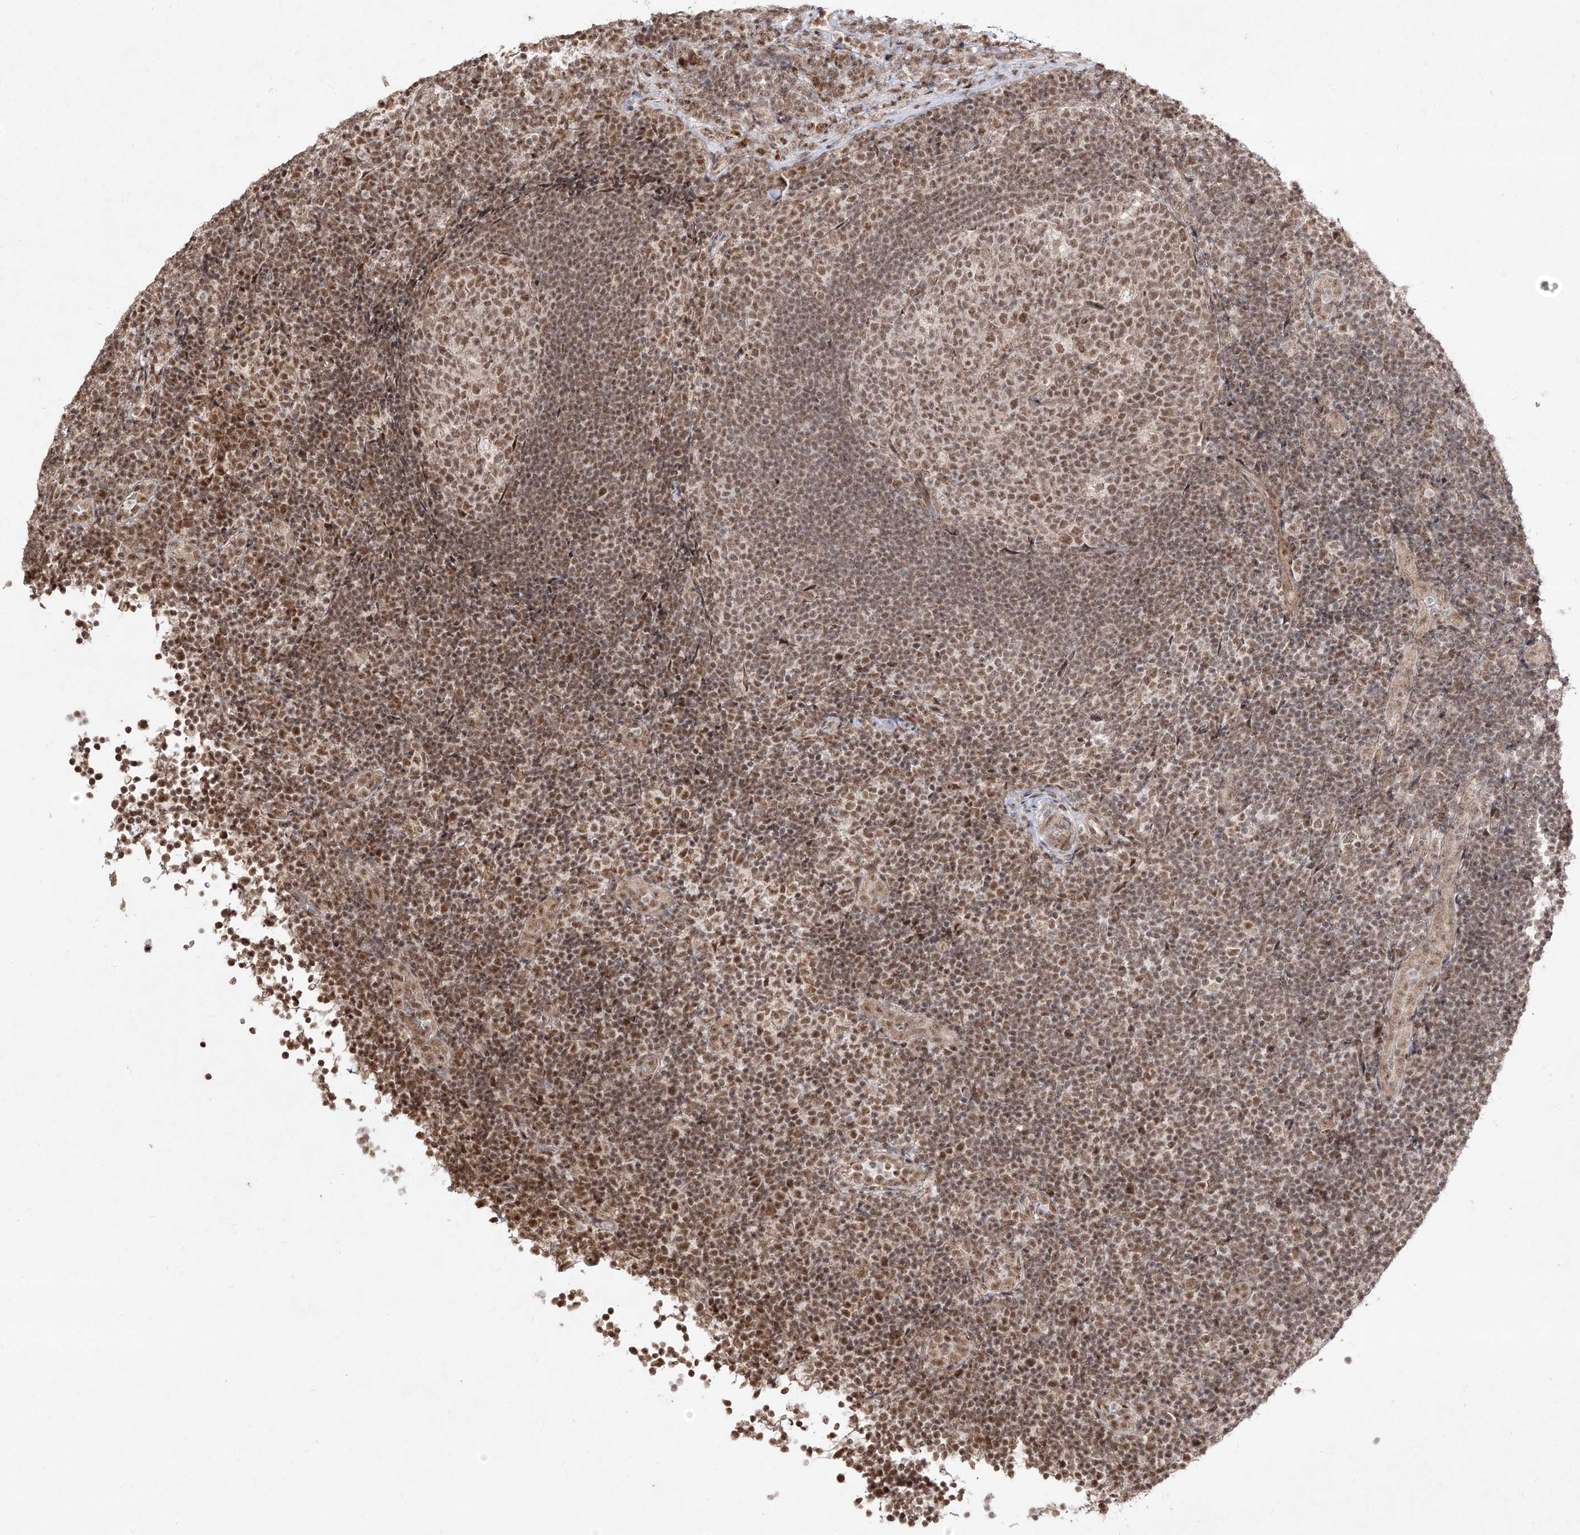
{"staining": {"intensity": "moderate", "quantity": ">75%", "location": "nuclear"}, "tissue": "lymph node", "cell_type": "Germinal center cells", "image_type": "normal", "snomed": [{"axis": "morphology", "description": "Normal tissue, NOS"}, {"axis": "topography", "description": "Lymph node"}], "caption": "High-magnification brightfield microscopy of unremarkable lymph node stained with DAB (3,3'-diaminobenzidine) (brown) and counterstained with hematoxylin (blue). germinal center cells exhibit moderate nuclear staining is seen in about>75% of cells.", "gene": "SNRNP27", "patient": {"sex": "female", "age": 22}}